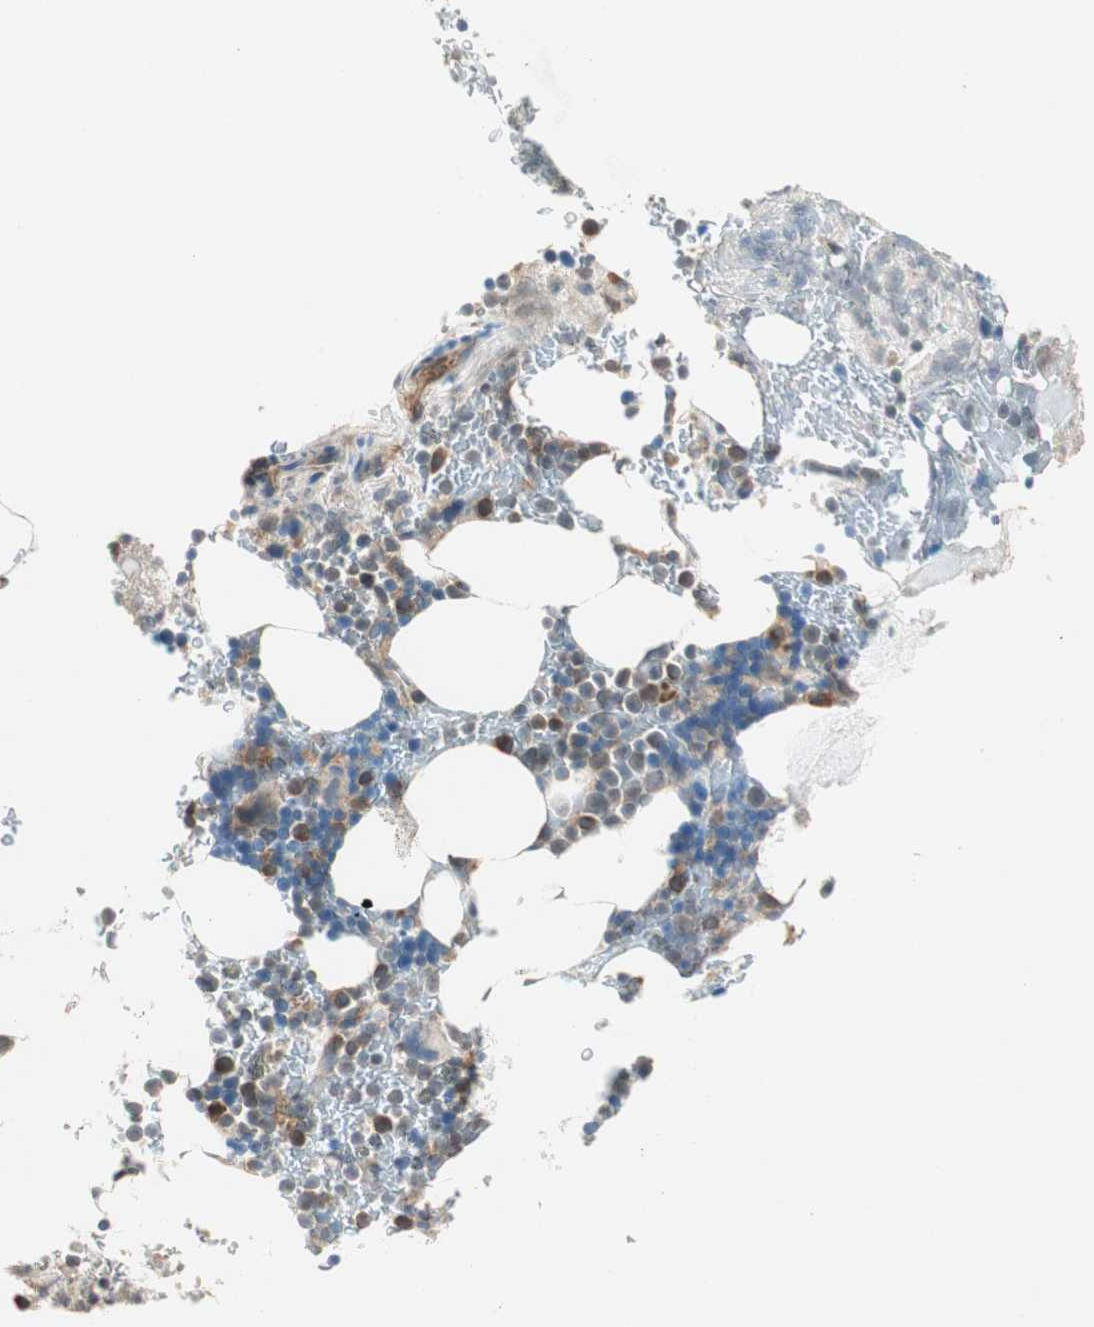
{"staining": {"intensity": "strong", "quantity": "25%-75%", "location": "cytoplasmic/membranous"}, "tissue": "bone marrow", "cell_type": "Hematopoietic cells", "image_type": "normal", "snomed": [{"axis": "morphology", "description": "Normal tissue, NOS"}, {"axis": "topography", "description": "Bone marrow"}], "caption": "Hematopoietic cells demonstrate high levels of strong cytoplasmic/membranous expression in about 25%-75% of cells in benign human bone marrow.", "gene": "CHADL", "patient": {"sex": "female", "age": 73}}